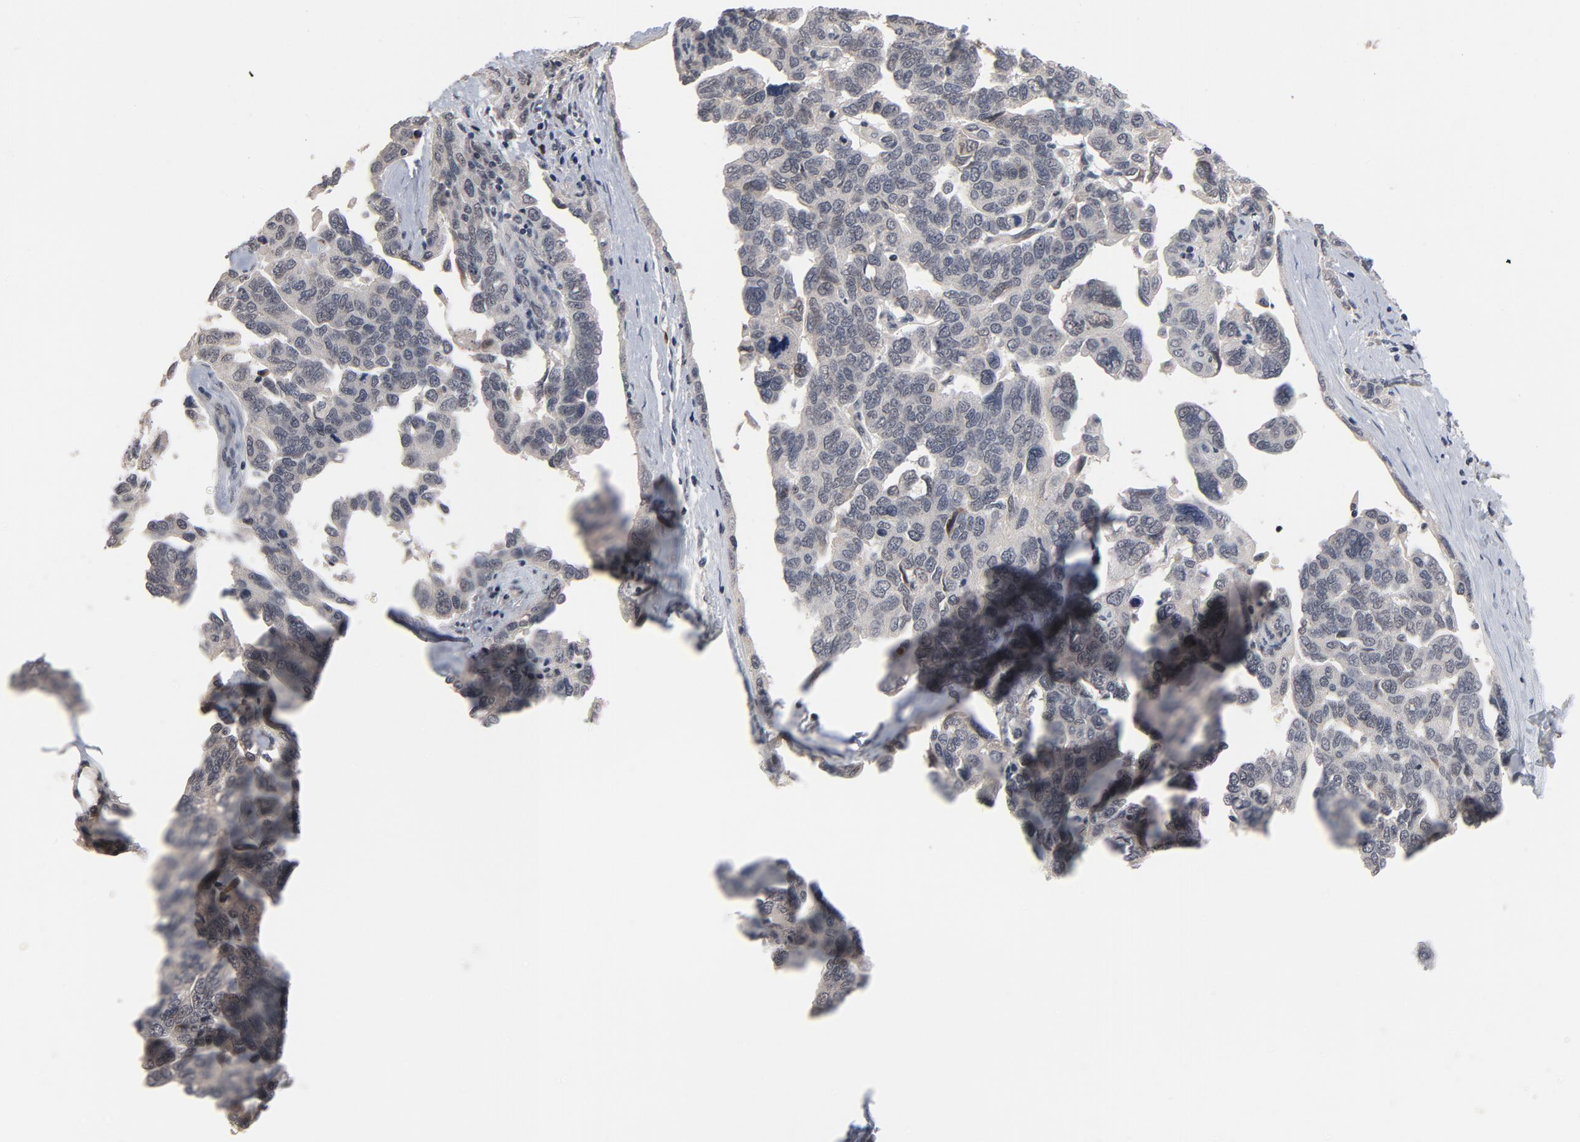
{"staining": {"intensity": "negative", "quantity": "none", "location": "none"}, "tissue": "ovarian cancer", "cell_type": "Tumor cells", "image_type": "cancer", "snomed": [{"axis": "morphology", "description": "Cystadenocarcinoma, serous, NOS"}, {"axis": "topography", "description": "Ovary"}], "caption": "Immunohistochemical staining of serous cystadenocarcinoma (ovarian) displays no significant staining in tumor cells.", "gene": "RTL5", "patient": {"sex": "female", "age": 64}}